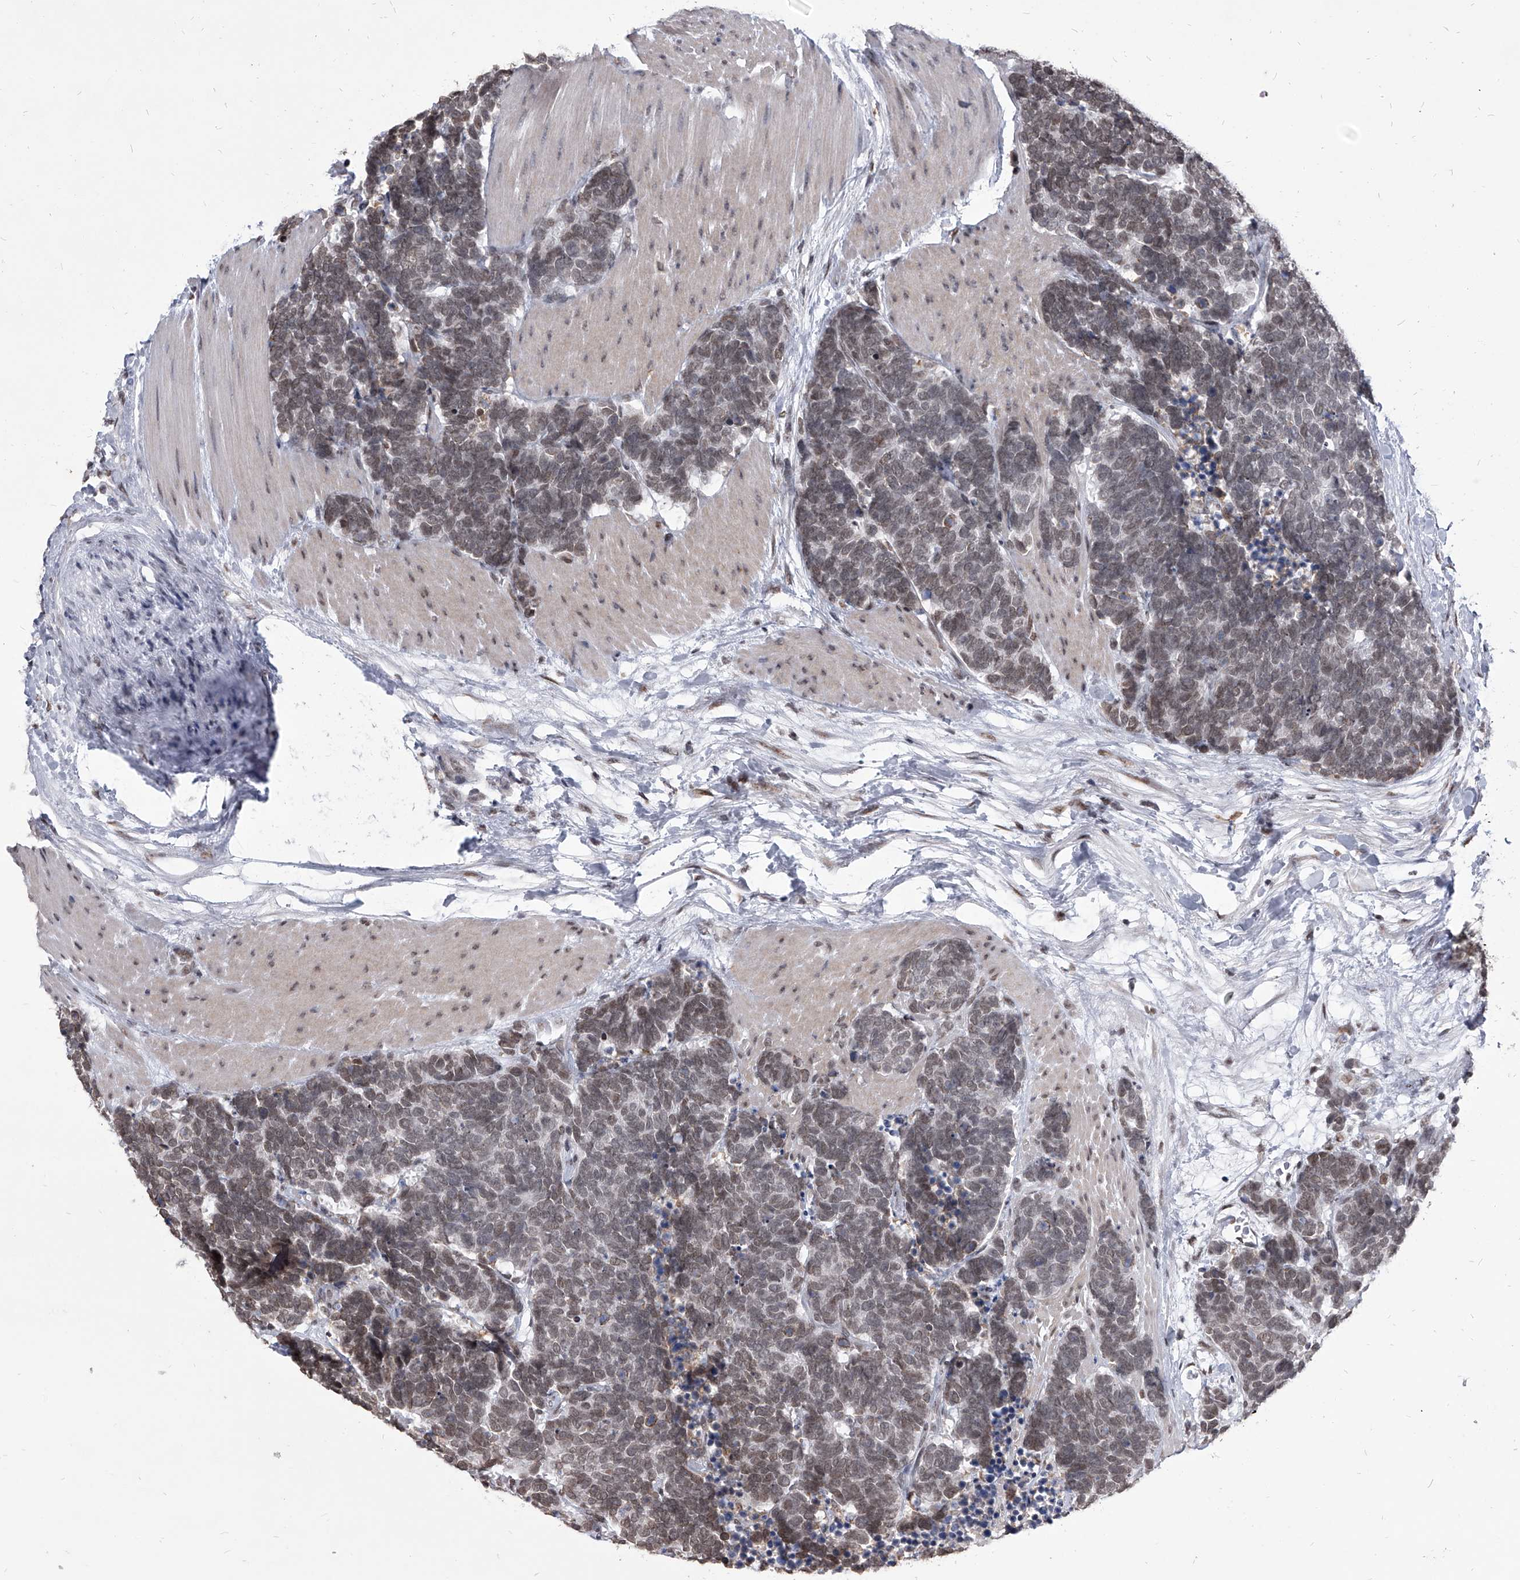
{"staining": {"intensity": "weak", "quantity": ">75%", "location": "nuclear"}, "tissue": "carcinoid", "cell_type": "Tumor cells", "image_type": "cancer", "snomed": [{"axis": "morphology", "description": "Carcinoma, NOS"}, {"axis": "morphology", "description": "Carcinoid, malignant, NOS"}, {"axis": "topography", "description": "Urinary bladder"}], "caption": "DAB (3,3'-diaminobenzidine) immunohistochemical staining of human carcinoid shows weak nuclear protein expression in approximately >75% of tumor cells.", "gene": "PPIL4", "patient": {"sex": "male", "age": 57}}